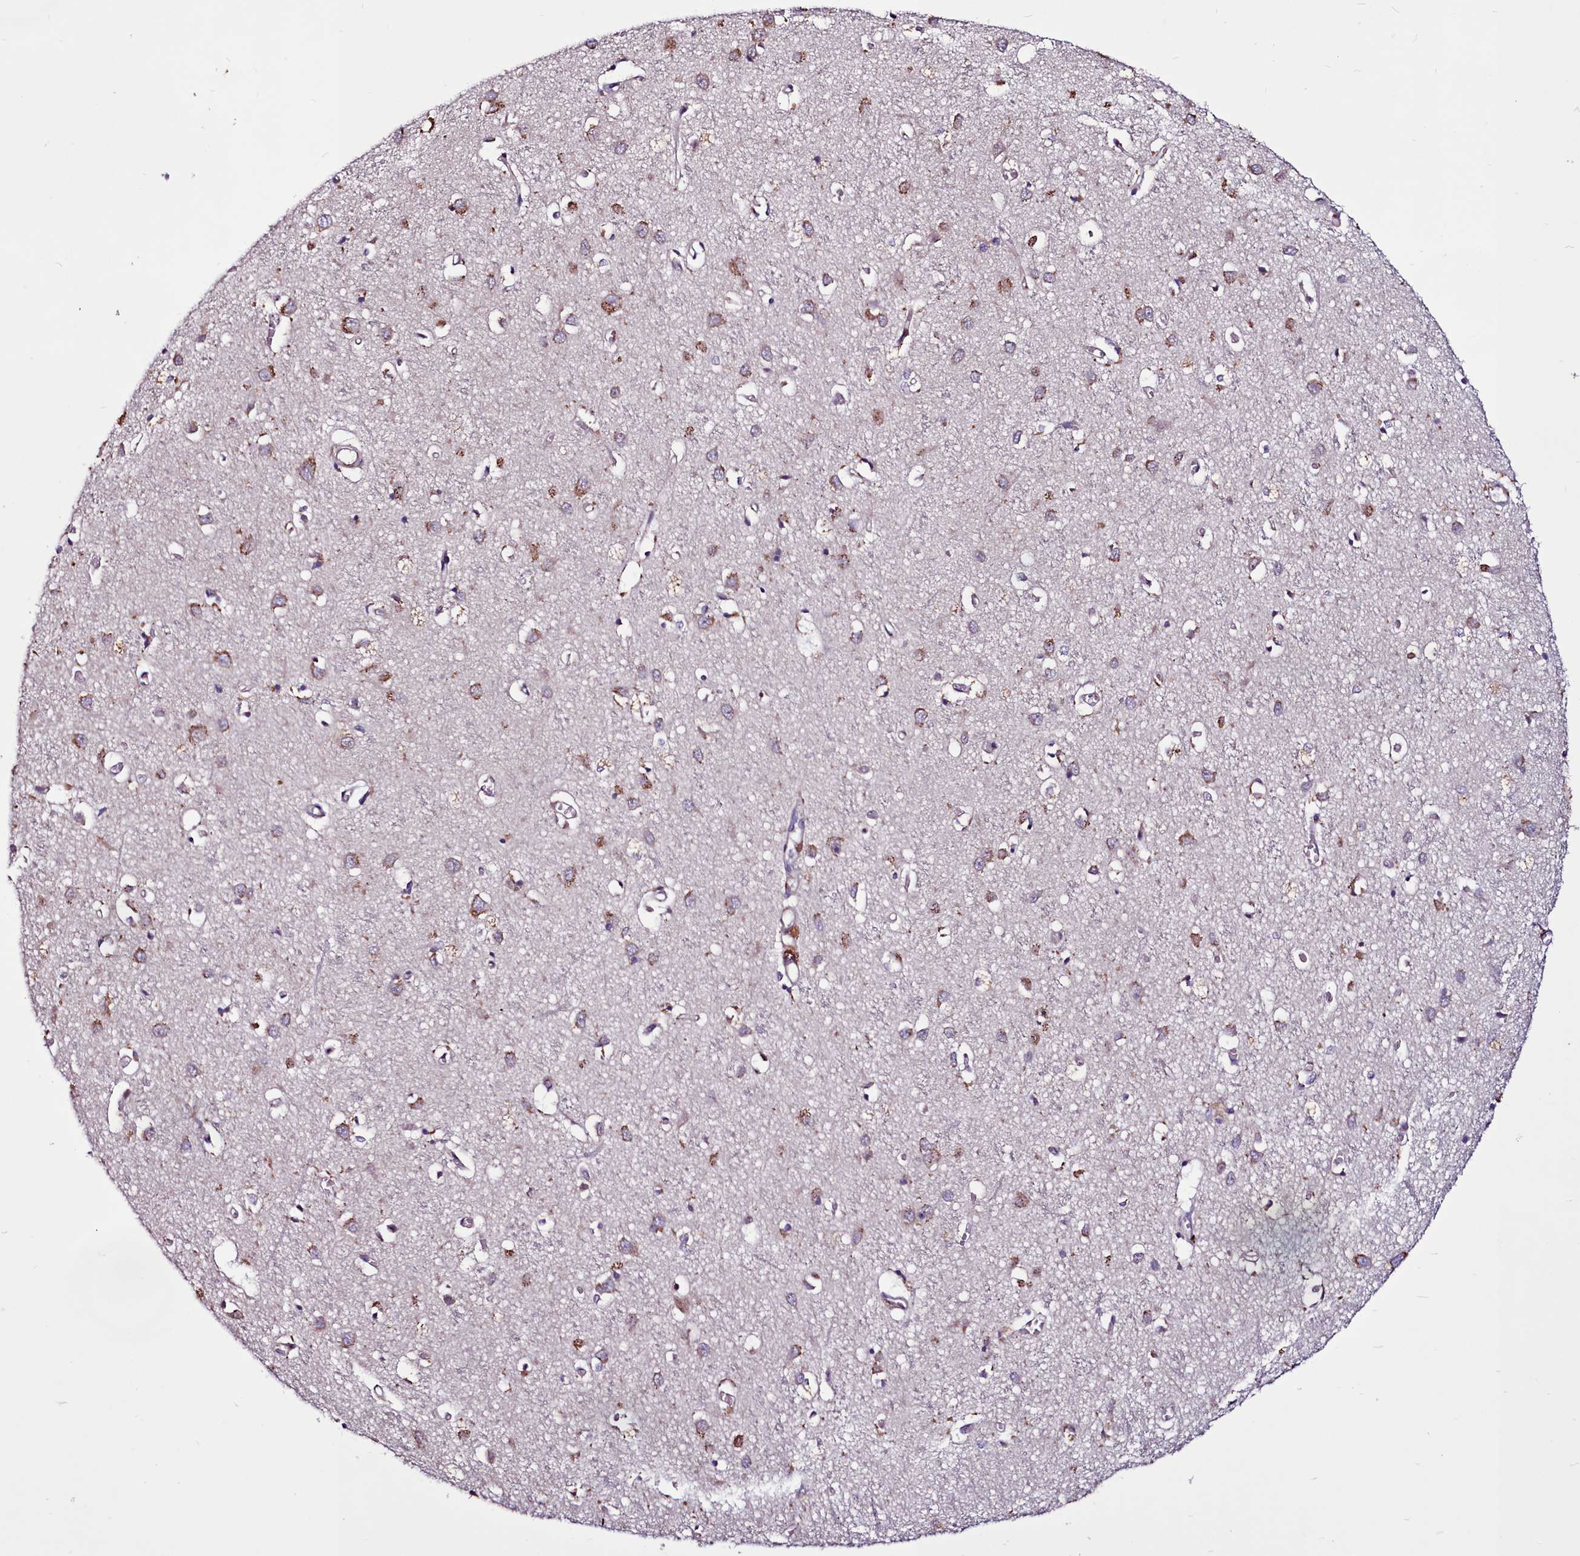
{"staining": {"intensity": "weak", "quantity": ">75%", "location": "cytoplasmic/membranous"}, "tissue": "cerebral cortex", "cell_type": "Endothelial cells", "image_type": "normal", "snomed": [{"axis": "morphology", "description": "Normal tissue, NOS"}, {"axis": "topography", "description": "Cerebral cortex"}], "caption": "Cerebral cortex stained with DAB IHC shows low levels of weak cytoplasmic/membranous expression in about >75% of endothelial cells. The staining was performed using DAB, with brown indicating positive protein expression. Nuclei are stained blue with hematoxylin.", "gene": "MCRIP1", "patient": {"sex": "female", "age": 64}}